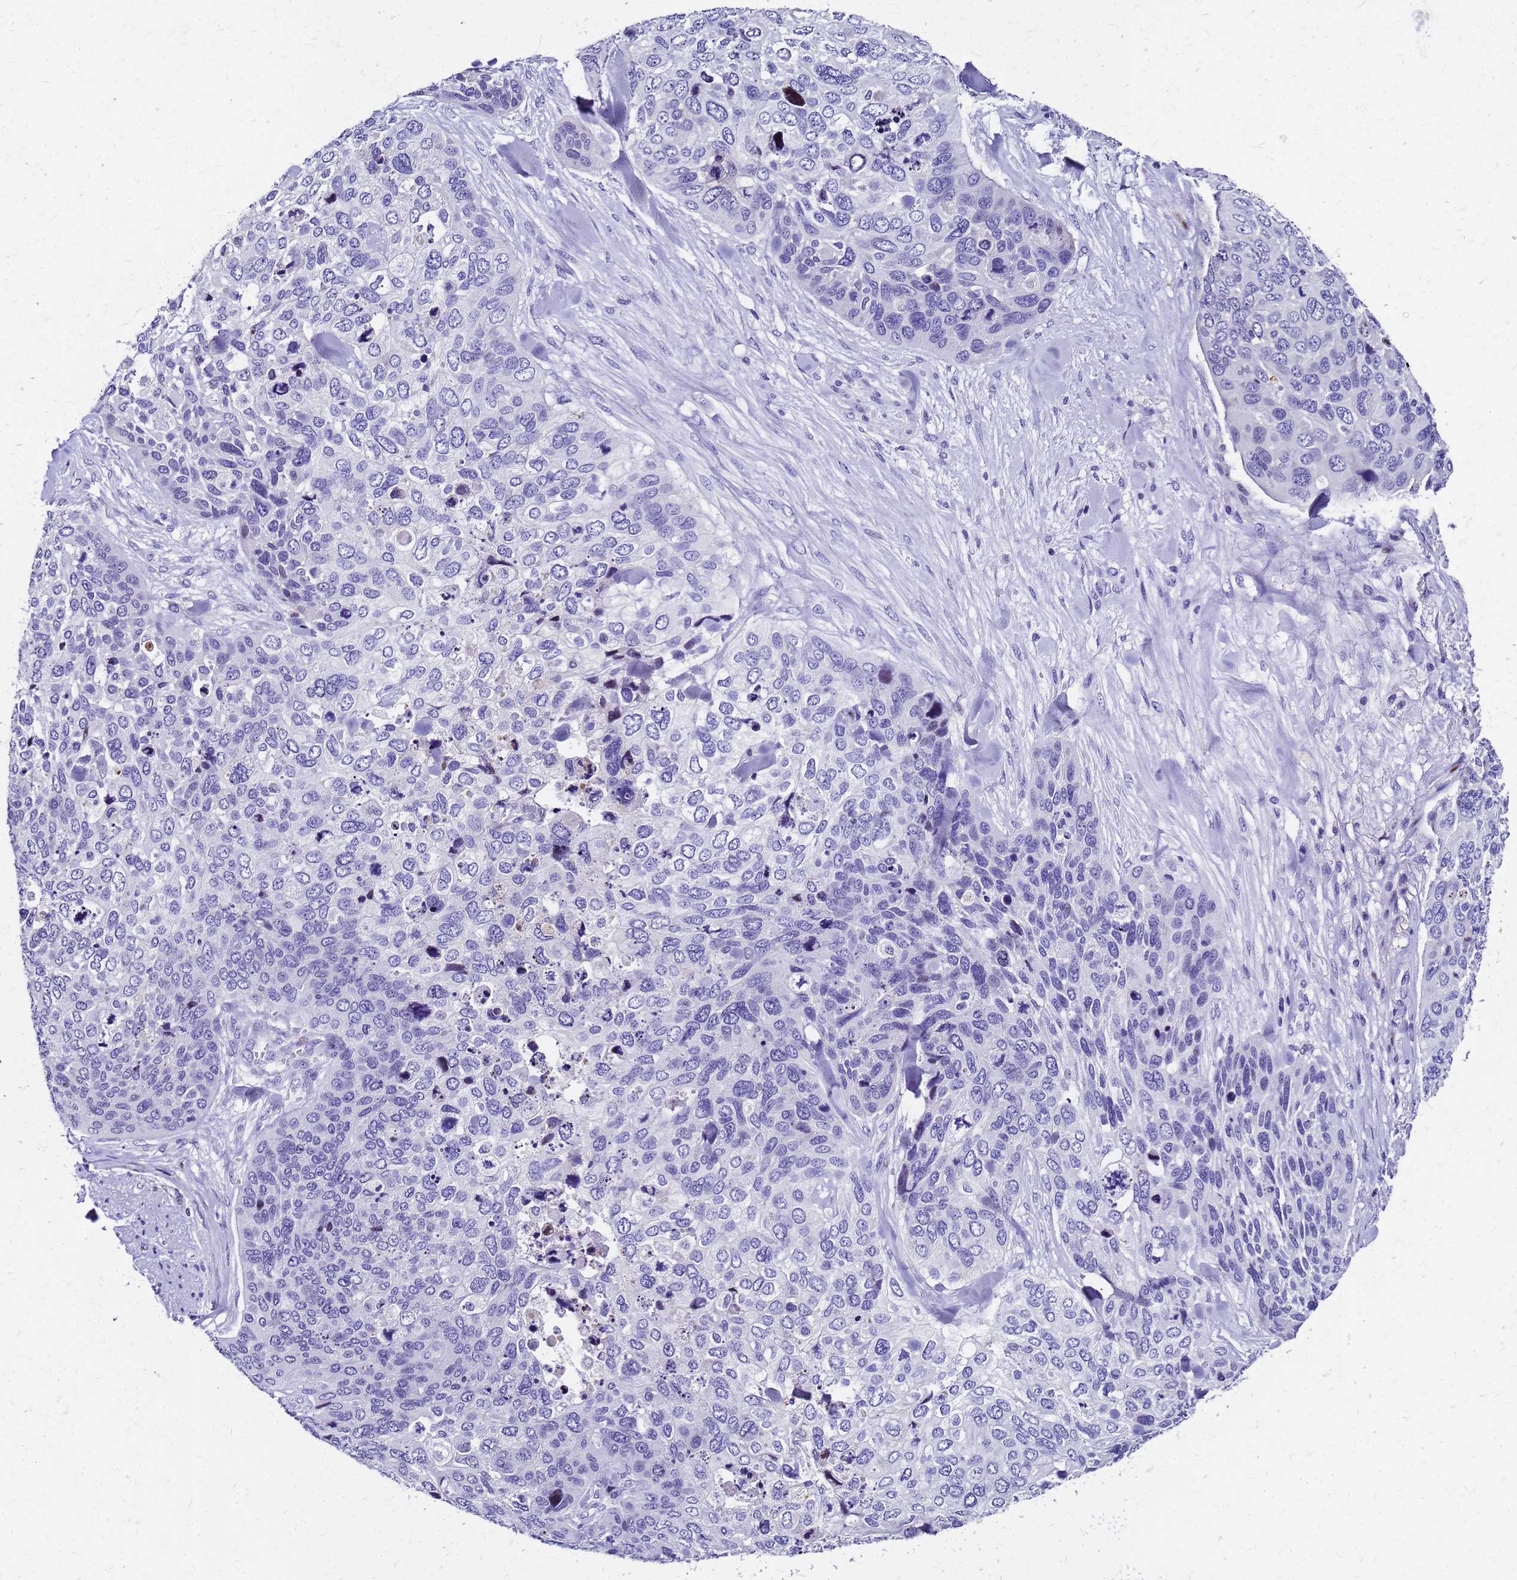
{"staining": {"intensity": "moderate", "quantity": "<25%", "location": "nuclear"}, "tissue": "skin cancer", "cell_type": "Tumor cells", "image_type": "cancer", "snomed": [{"axis": "morphology", "description": "Basal cell carcinoma"}, {"axis": "topography", "description": "Skin"}], "caption": "This is an image of immunohistochemistry staining of skin basal cell carcinoma, which shows moderate staining in the nuclear of tumor cells.", "gene": "SMIM21", "patient": {"sex": "female", "age": 74}}